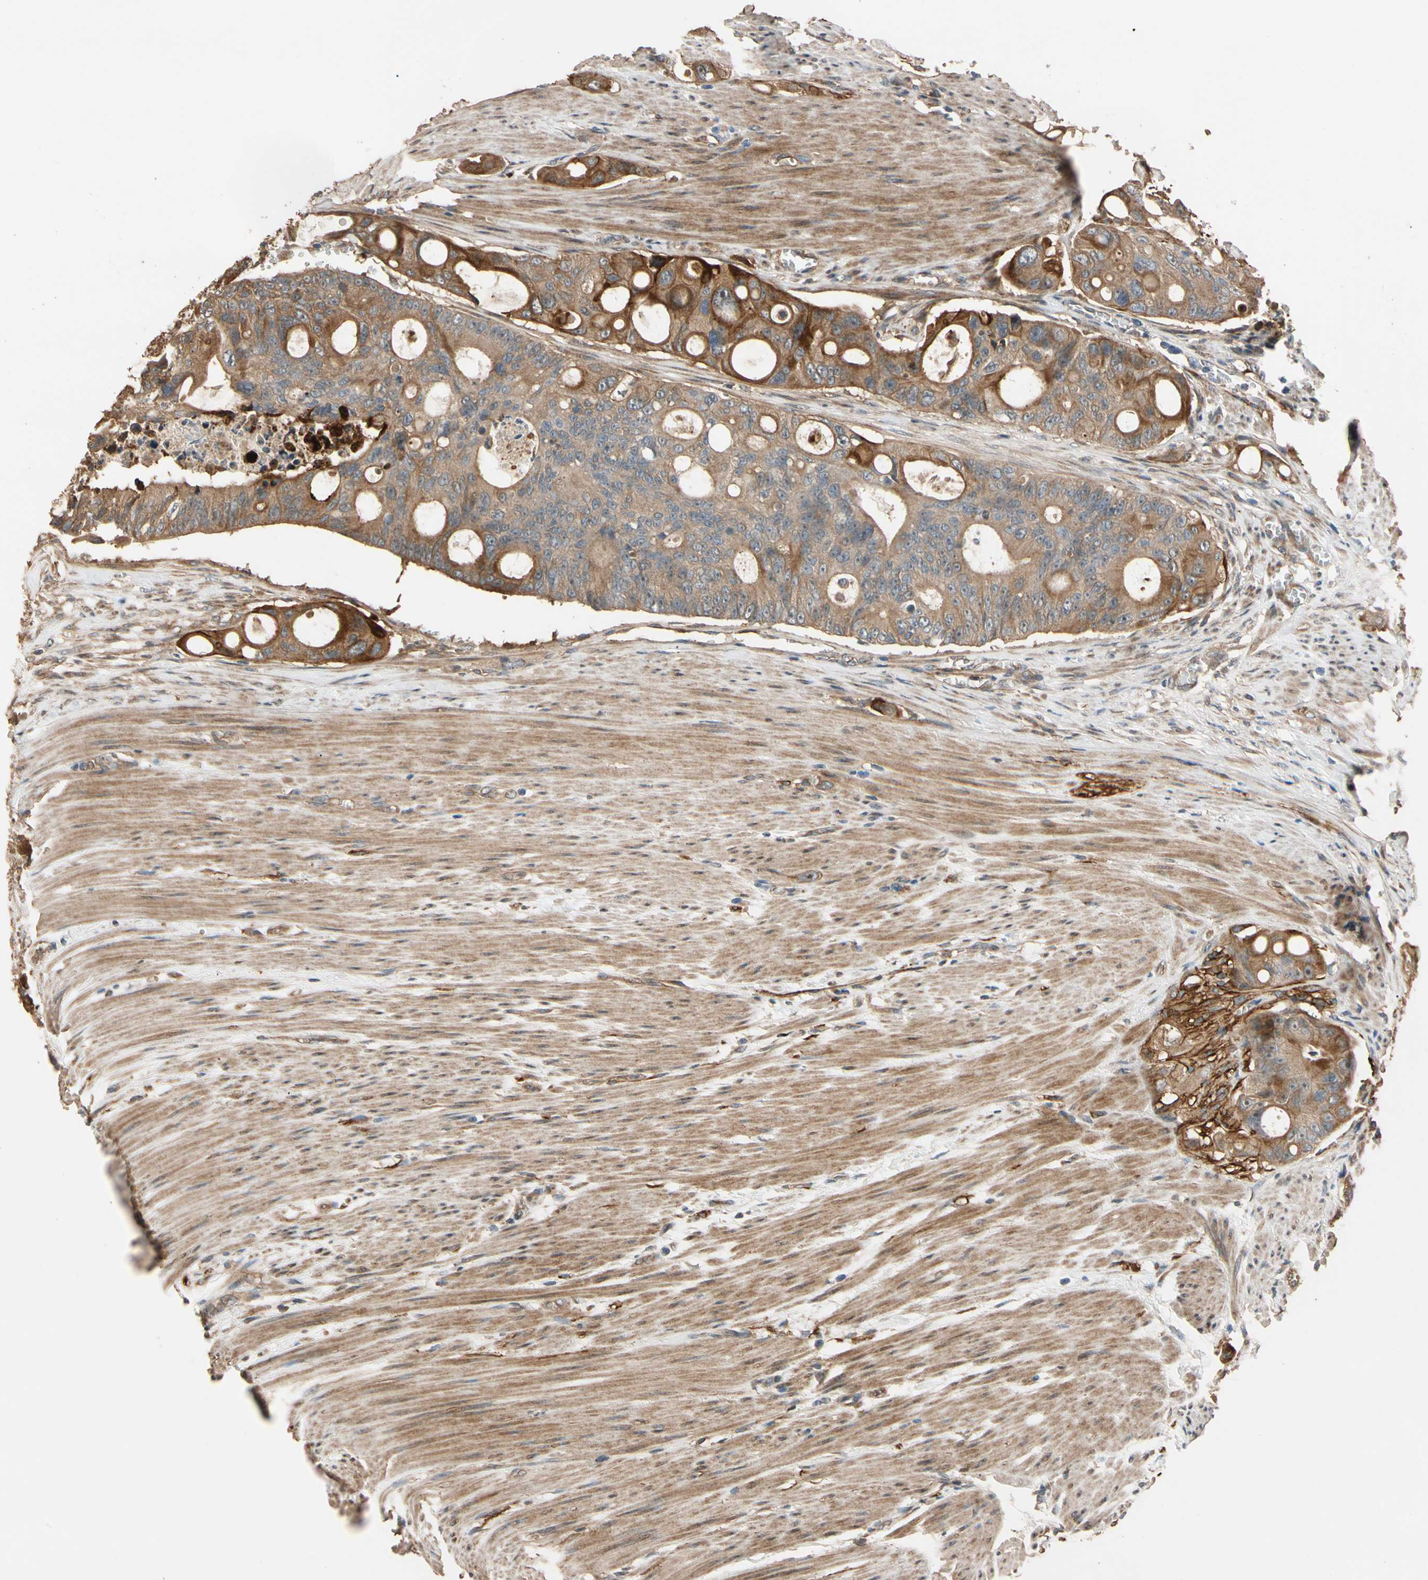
{"staining": {"intensity": "strong", "quantity": ">75%", "location": "cytoplasmic/membranous"}, "tissue": "colorectal cancer", "cell_type": "Tumor cells", "image_type": "cancer", "snomed": [{"axis": "morphology", "description": "Adenocarcinoma, NOS"}, {"axis": "topography", "description": "Colon"}], "caption": "Immunohistochemical staining of human colorectal cancer (adenocarcinoma) shows high levels of strong cytoplasmic/membranous protein expression in approximately >75% of tumor cells. Immunohistochemistry stains the protein in brown and the nuclei are stained blue.", "gene": "MGRN1", "patient": {"sex": "female", "age": 57}}